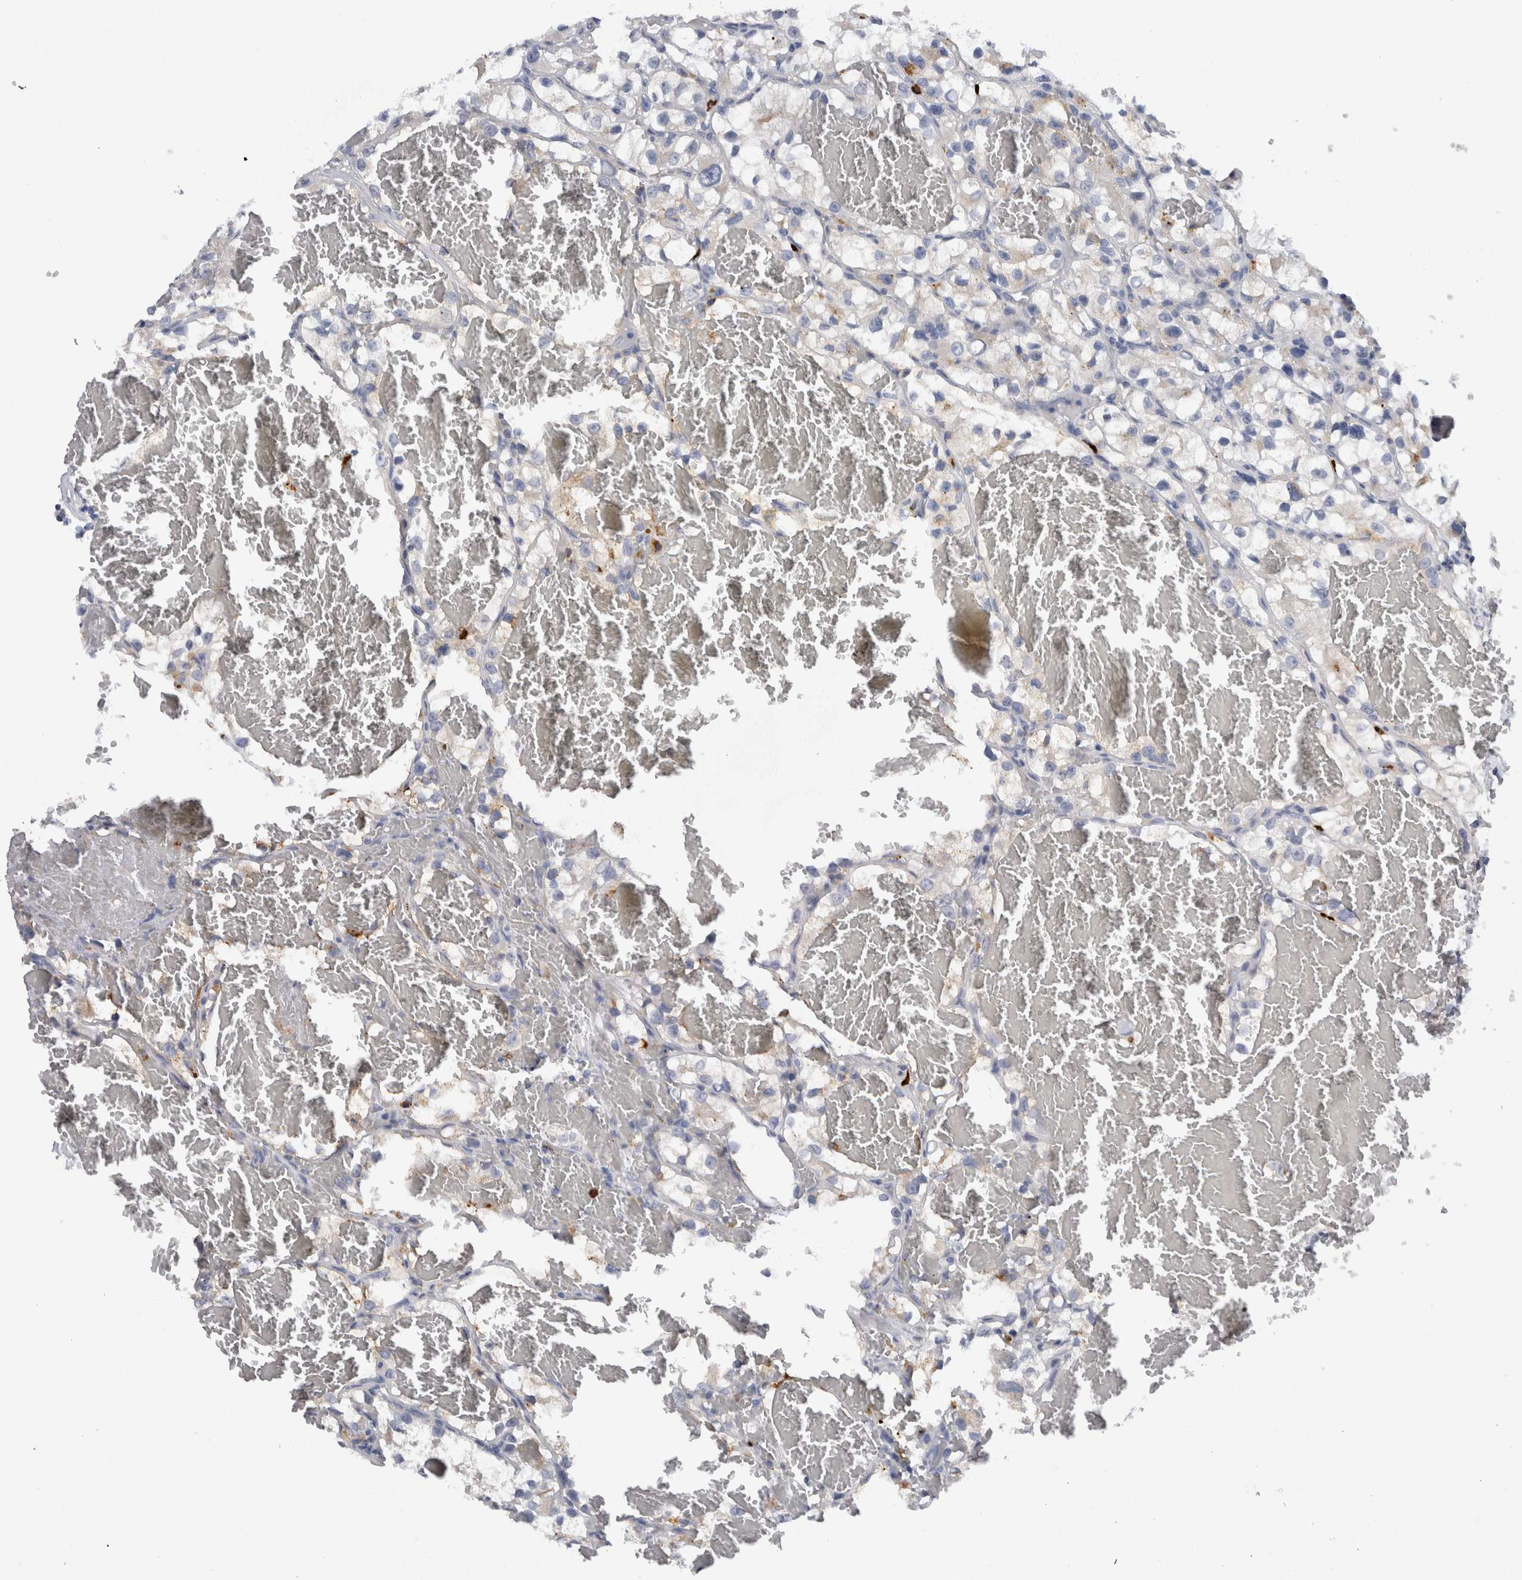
{"staining": {"intensity": "negative", "quantity": "none", "location": "none"}, "tissue": "renal cancer", "cell_type": "Tumor cells", "image_type": "cancer", "snomed": [{"axis": "morphology", "description": "Adenocarcinoma, NOS"}, {"axis": "topography", "description": "Kidney"}], "caption": "This is an immunohistochemistry (IHC) photomicrograph of renal cancer (adenocarcinoma). There is no staining in tumor cells.", "gene": "CD63", "patient": {"sex": "female", "age": 57}}